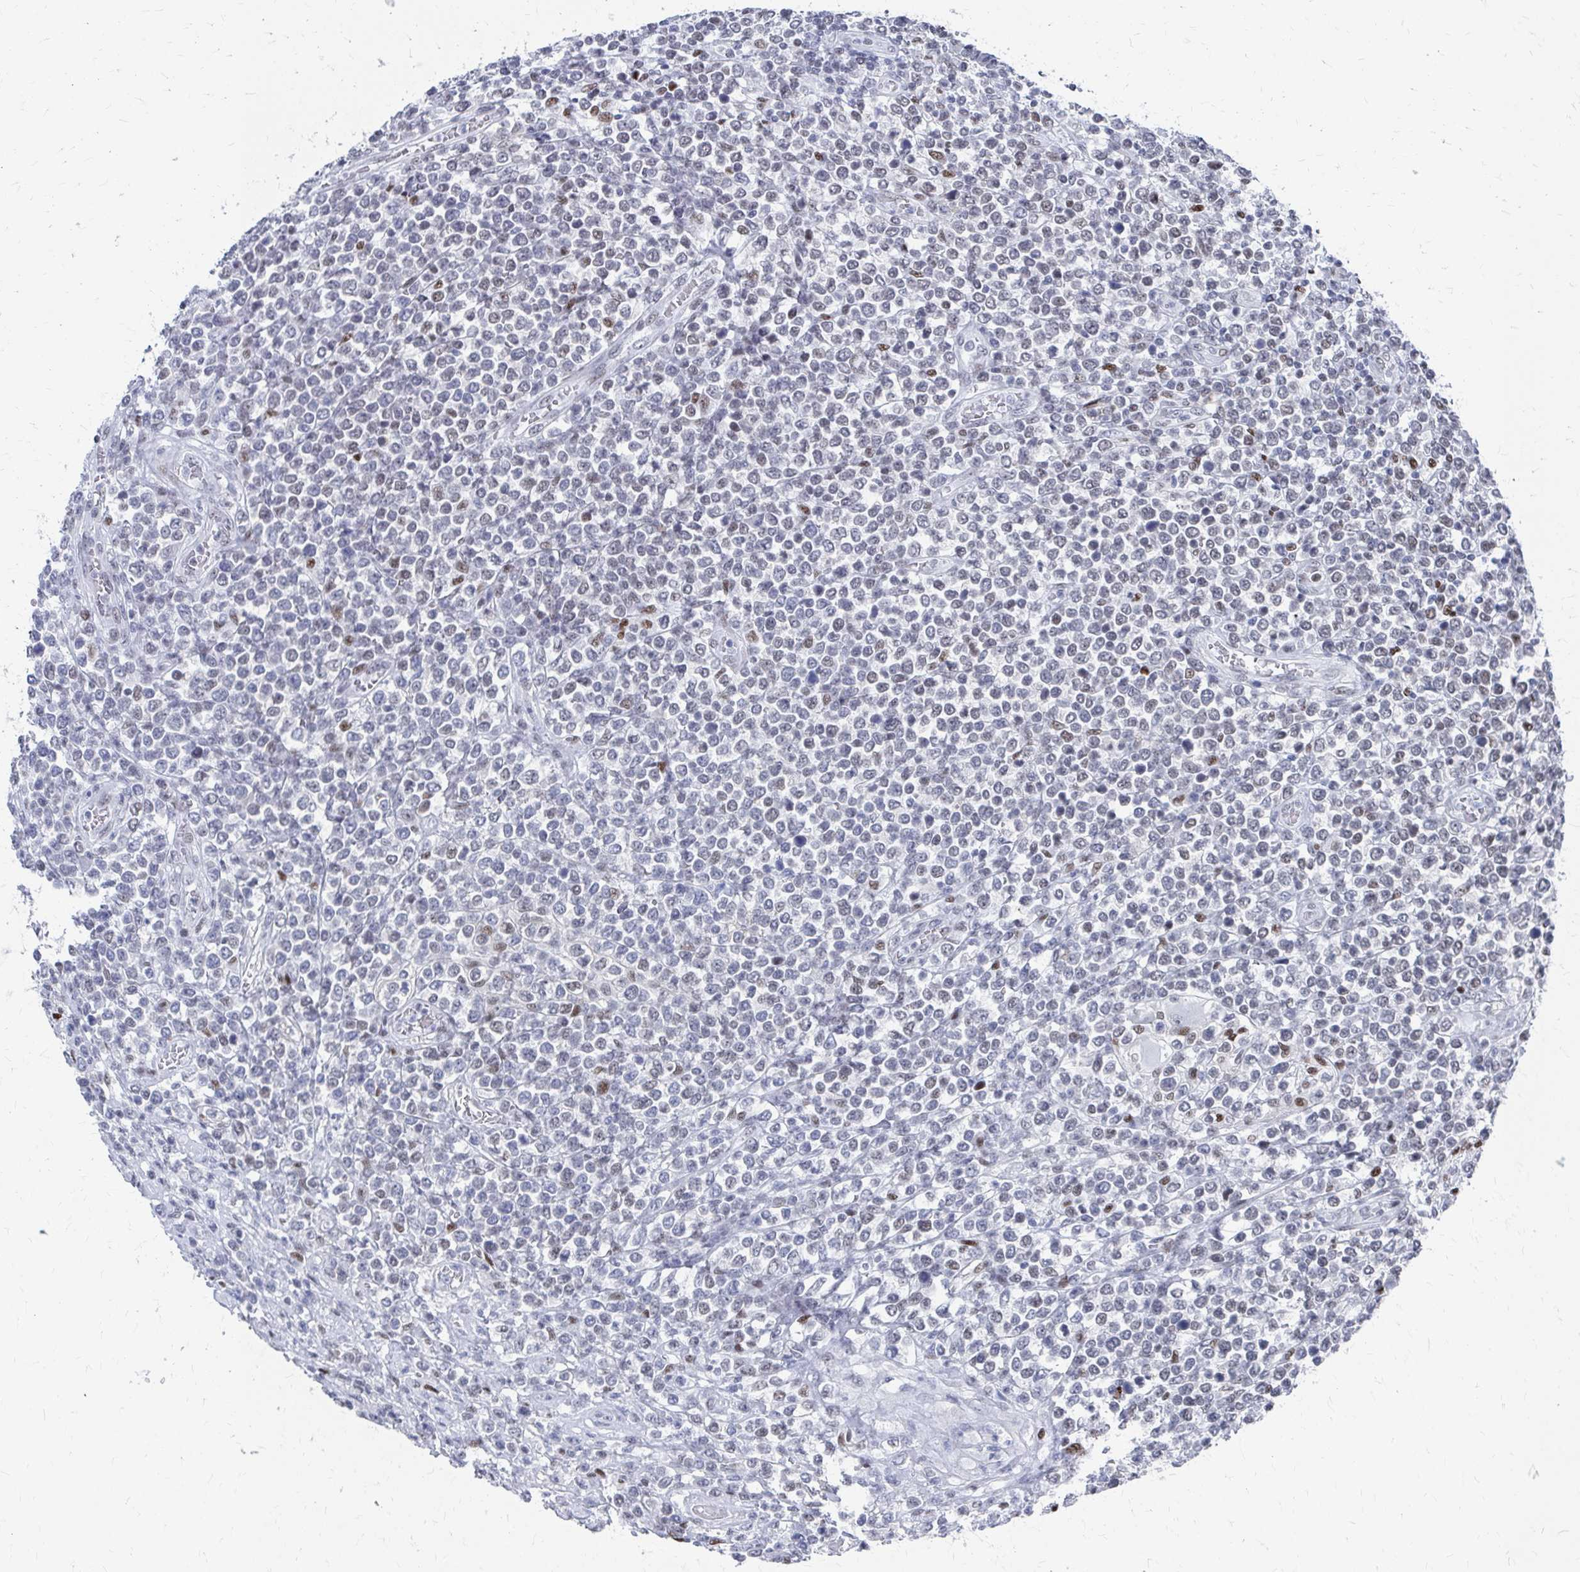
{"staining": {"intensity": "weak", "quantity": "25%-75%", "location": "nuclear"}, "tissue": "lymphoma", "cell_type": "Tumor cells", "image_type": "cancer", "snomed": [{"axis": "morphology", "description": "Malignant lymphoma, non-Hodgkin's type, High grade"}, {"axis": "topography", "description": "Soft tissue"}], "caption": "Immunohistochemical staining of lymphoma exhibits low levels of weak nuclear protein expression in about 25%-75% of tumor cells. (Stains: DAB in brown, nuclei in blue, Microscopy: brightfield microscopy at high magnification).", "gene": "CDIN1", "patient": {"sex": "female", "age": 56}}